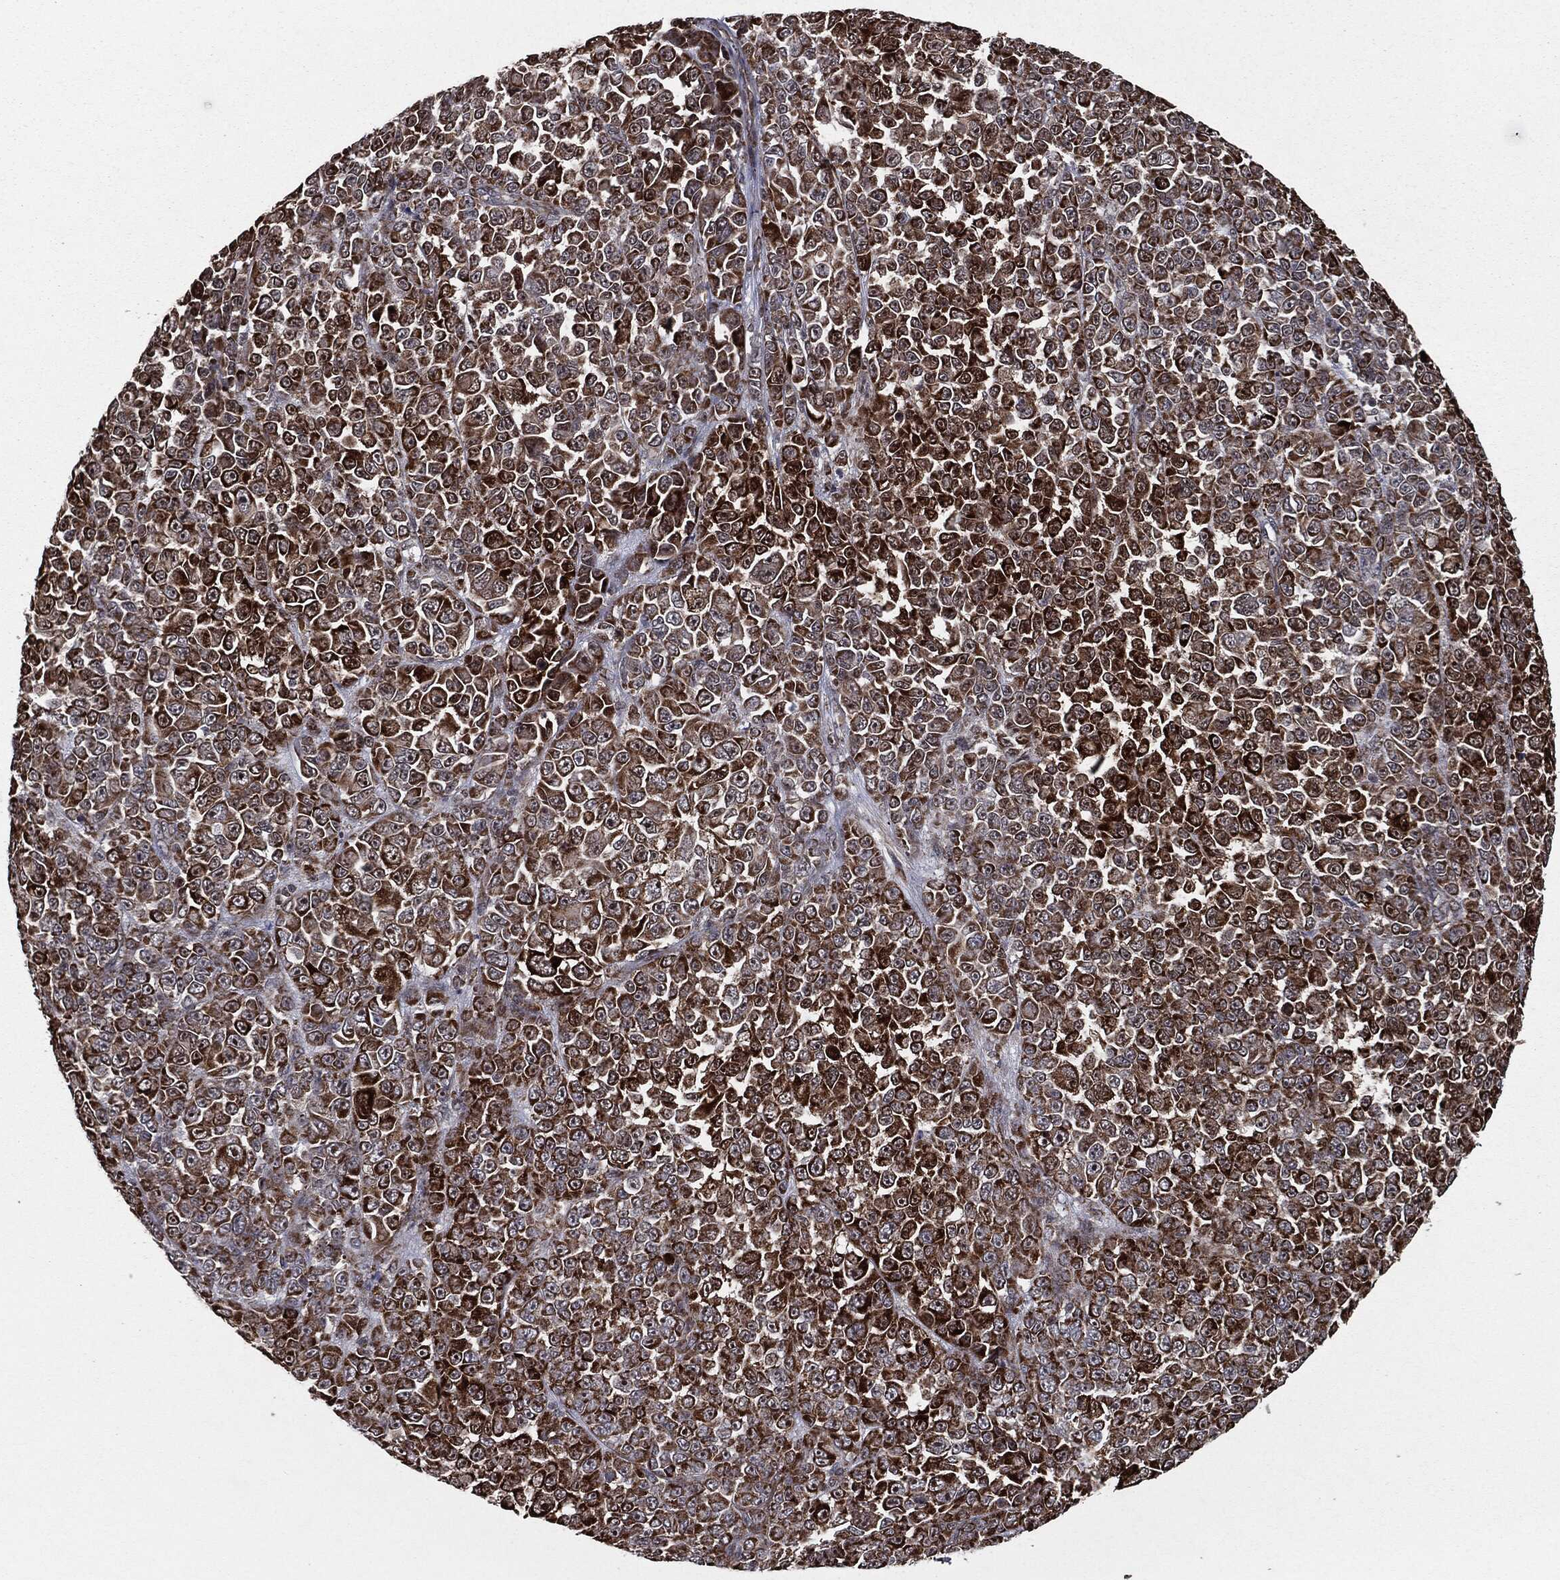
{"staining": {"intensity": "strong", "quantity": ">75%", "location": "cytoplasmic/membranous"}, "tissue": "melanoma", "cell_type": "Tumor cells", "image_type": "cancer", "snomed": [{"axis": "morphology", "description": "Malignant melanoma, NOS"}, {"axis": "topography", "description": "Skin"}], "caption": "Strong cytoplasmic/membranous protein staining is identified in about >75% of tumor cells in malignant melanoma.", "gene": "CHCHD2", "patient": {"sex": "female", "age": 95}}